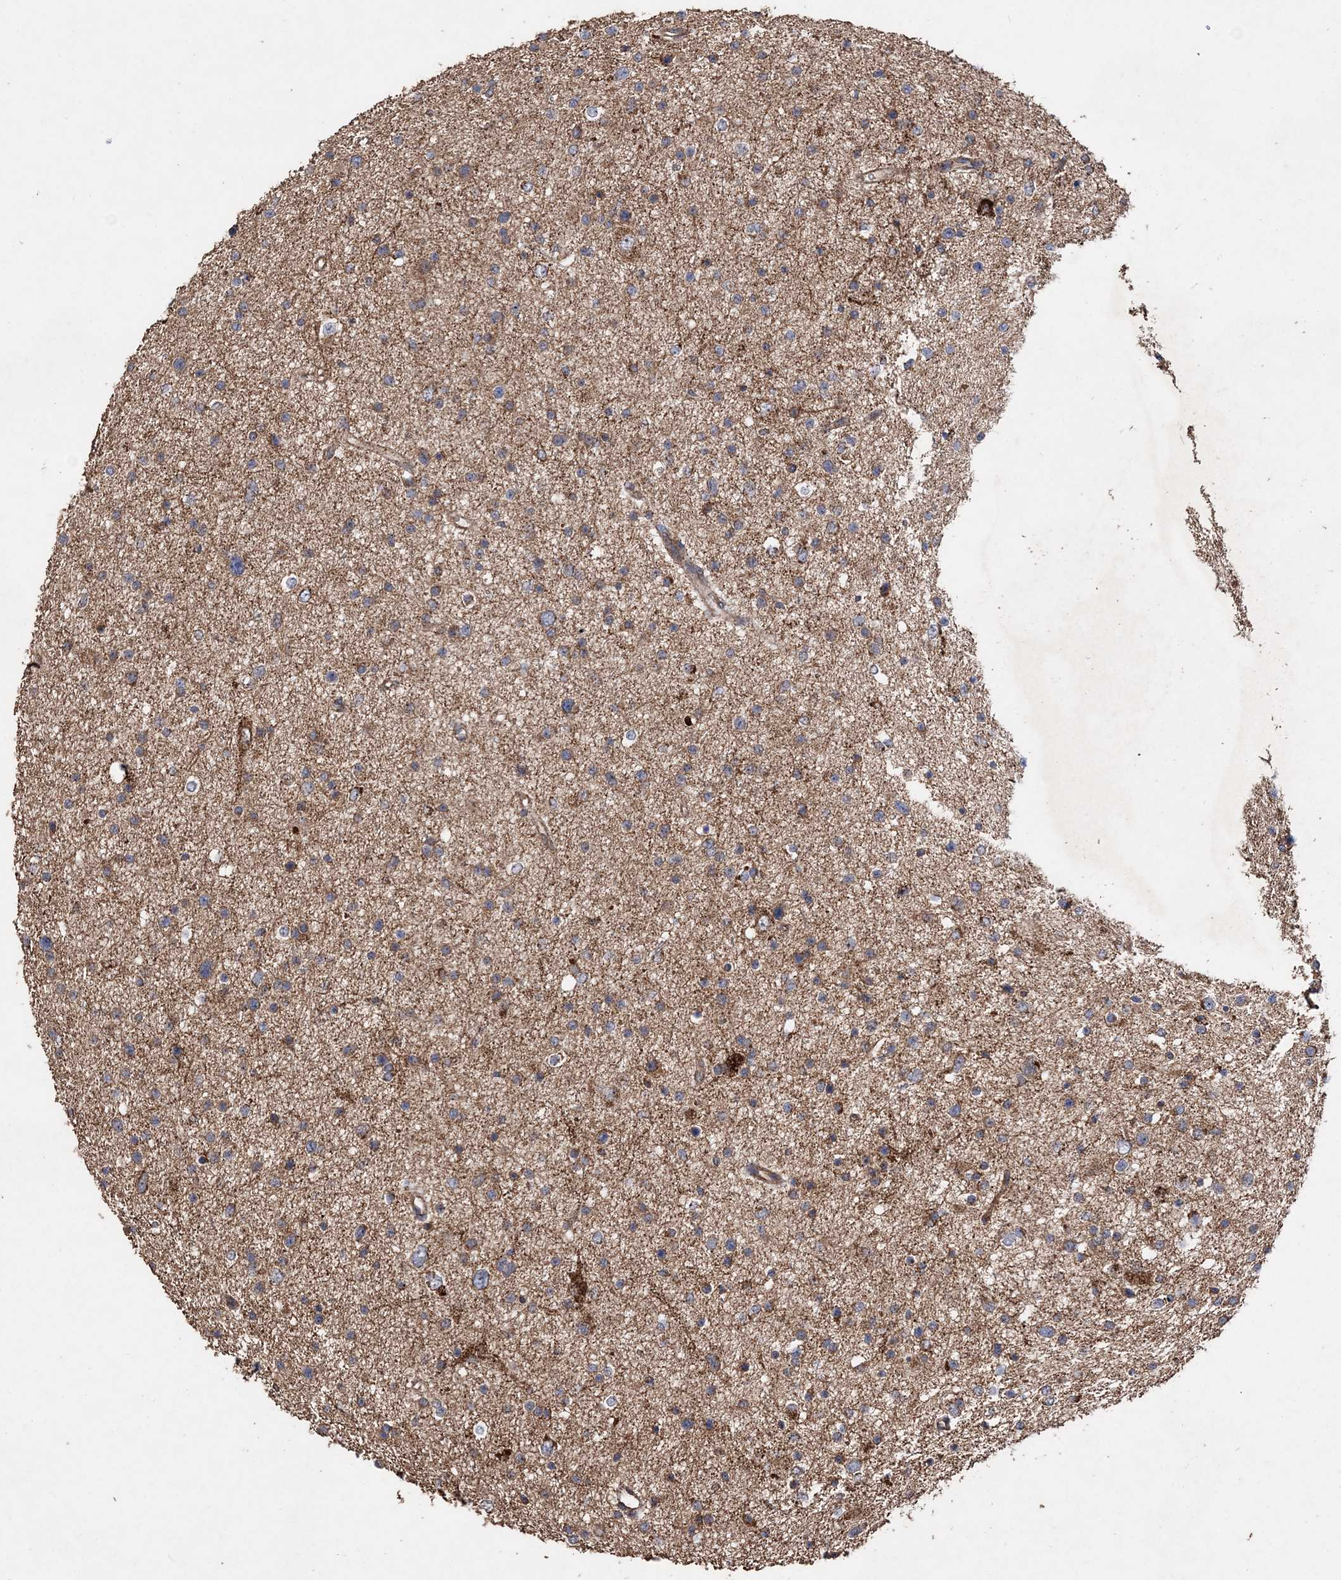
{"staining": {"intensity": "moderate", "quantity": ">75%", "location": "cytoplasmic/membranous"}, "tissue": "glioma", "cell_type": "Tumor cells", "image_type": "cancer", "snomed": [{"axis": "morphology", "description": "Glioma, malignant, Low grade"}, {"axis": "topography", "description": "Brain"}], "caption": "Glioma stained with a brown dye shows moderate cytoplasmic/membranous positive staining in about >75% of tumor cells.", "gene": "POC5", "patient": {"sex": "female", "age": 37}}